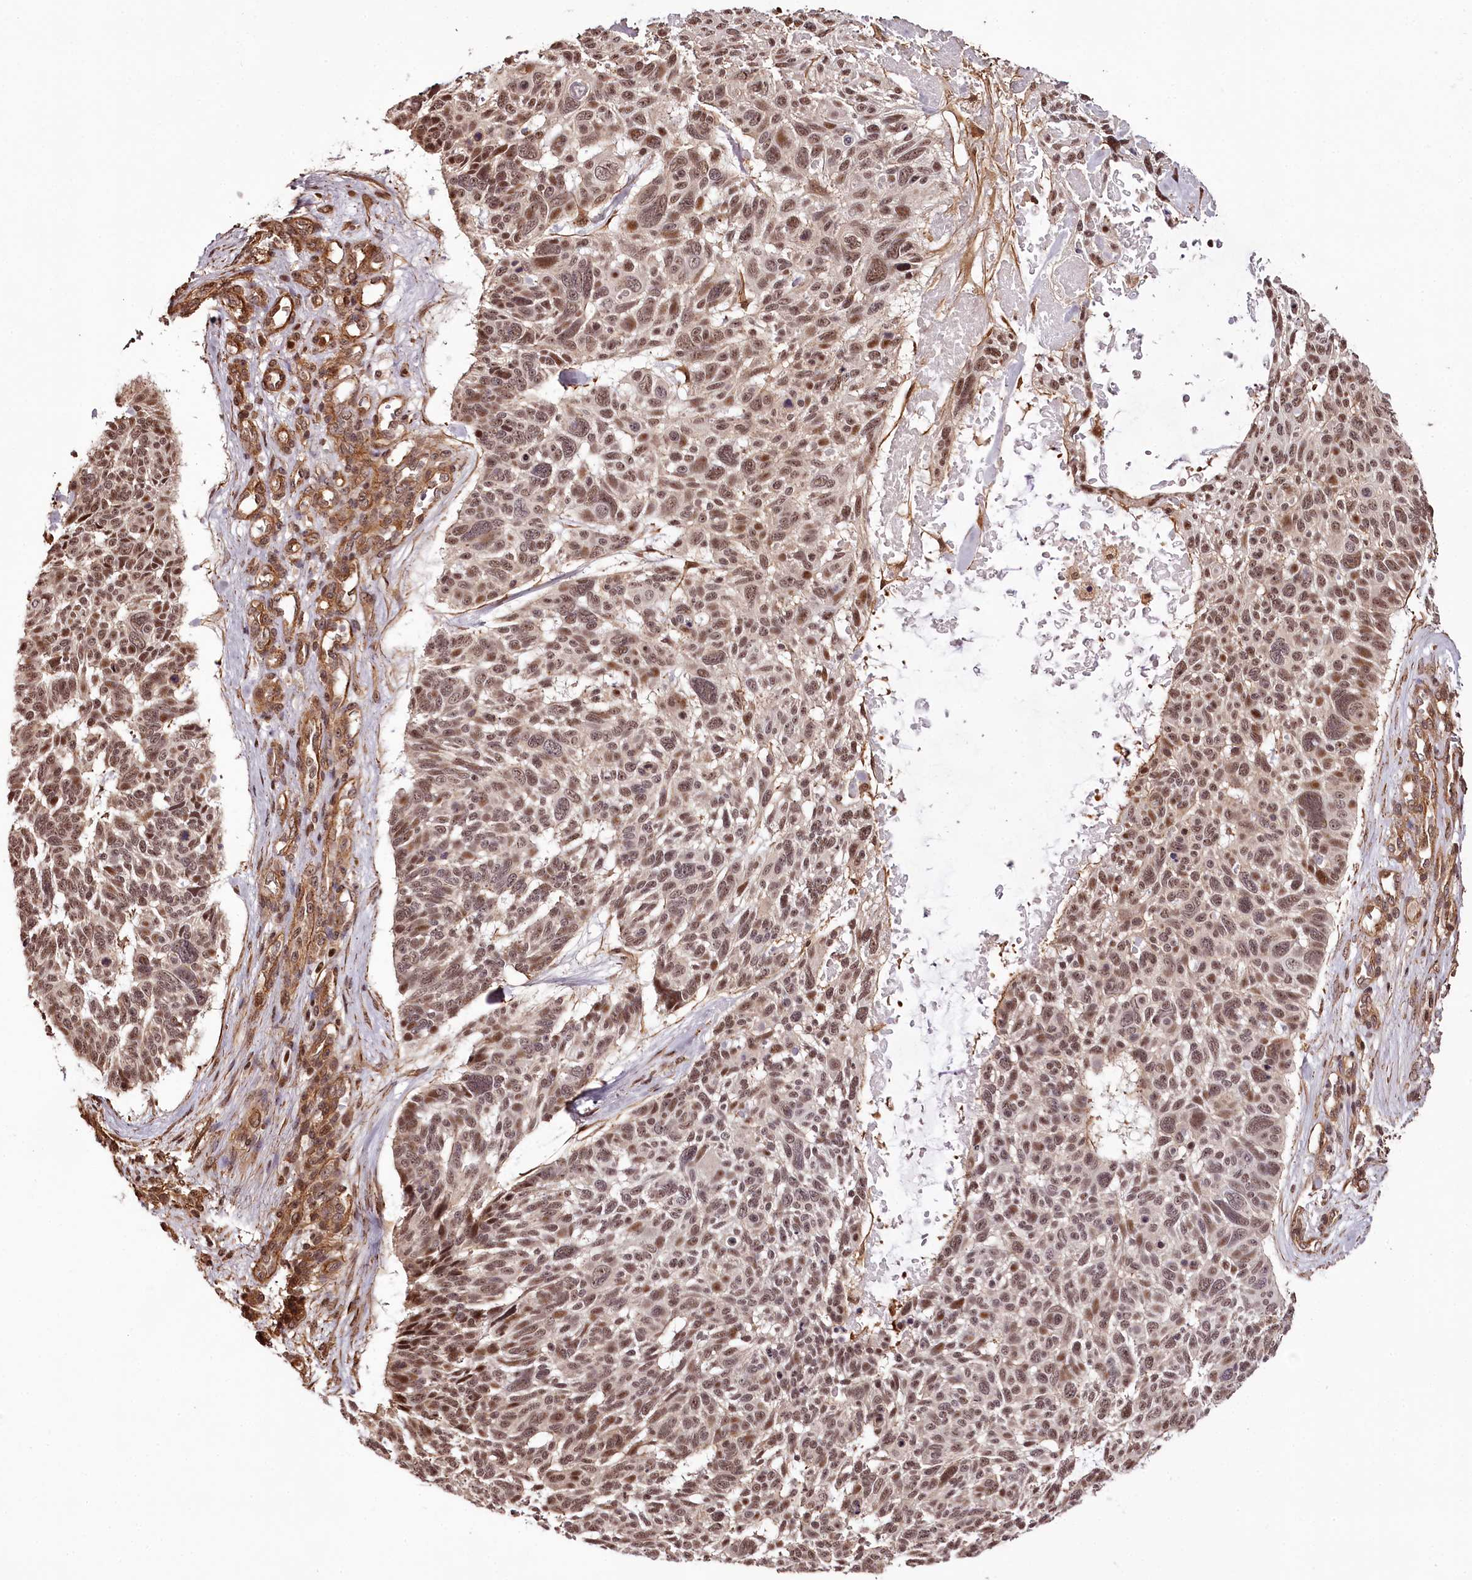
{"staining": {"intensity": "moderate", "quantity": ">75%", "location": "cytoplasmic/membranous,nuclear"}, "tissue": "skin cancer", "cell_type": "Tumor cells", "image_type": "cancer", "snomed": [{"axis": "morphology", "description": "Basal cell carcinoma"}, {"axis": "topography", "description": "Skin"}], "caption": "Skin basal cell carcinoma stained with a protein marker displays moderate staining in tumor cells.", "gene": "TTC33", "patient": {"sex": "male", "age": 88}}